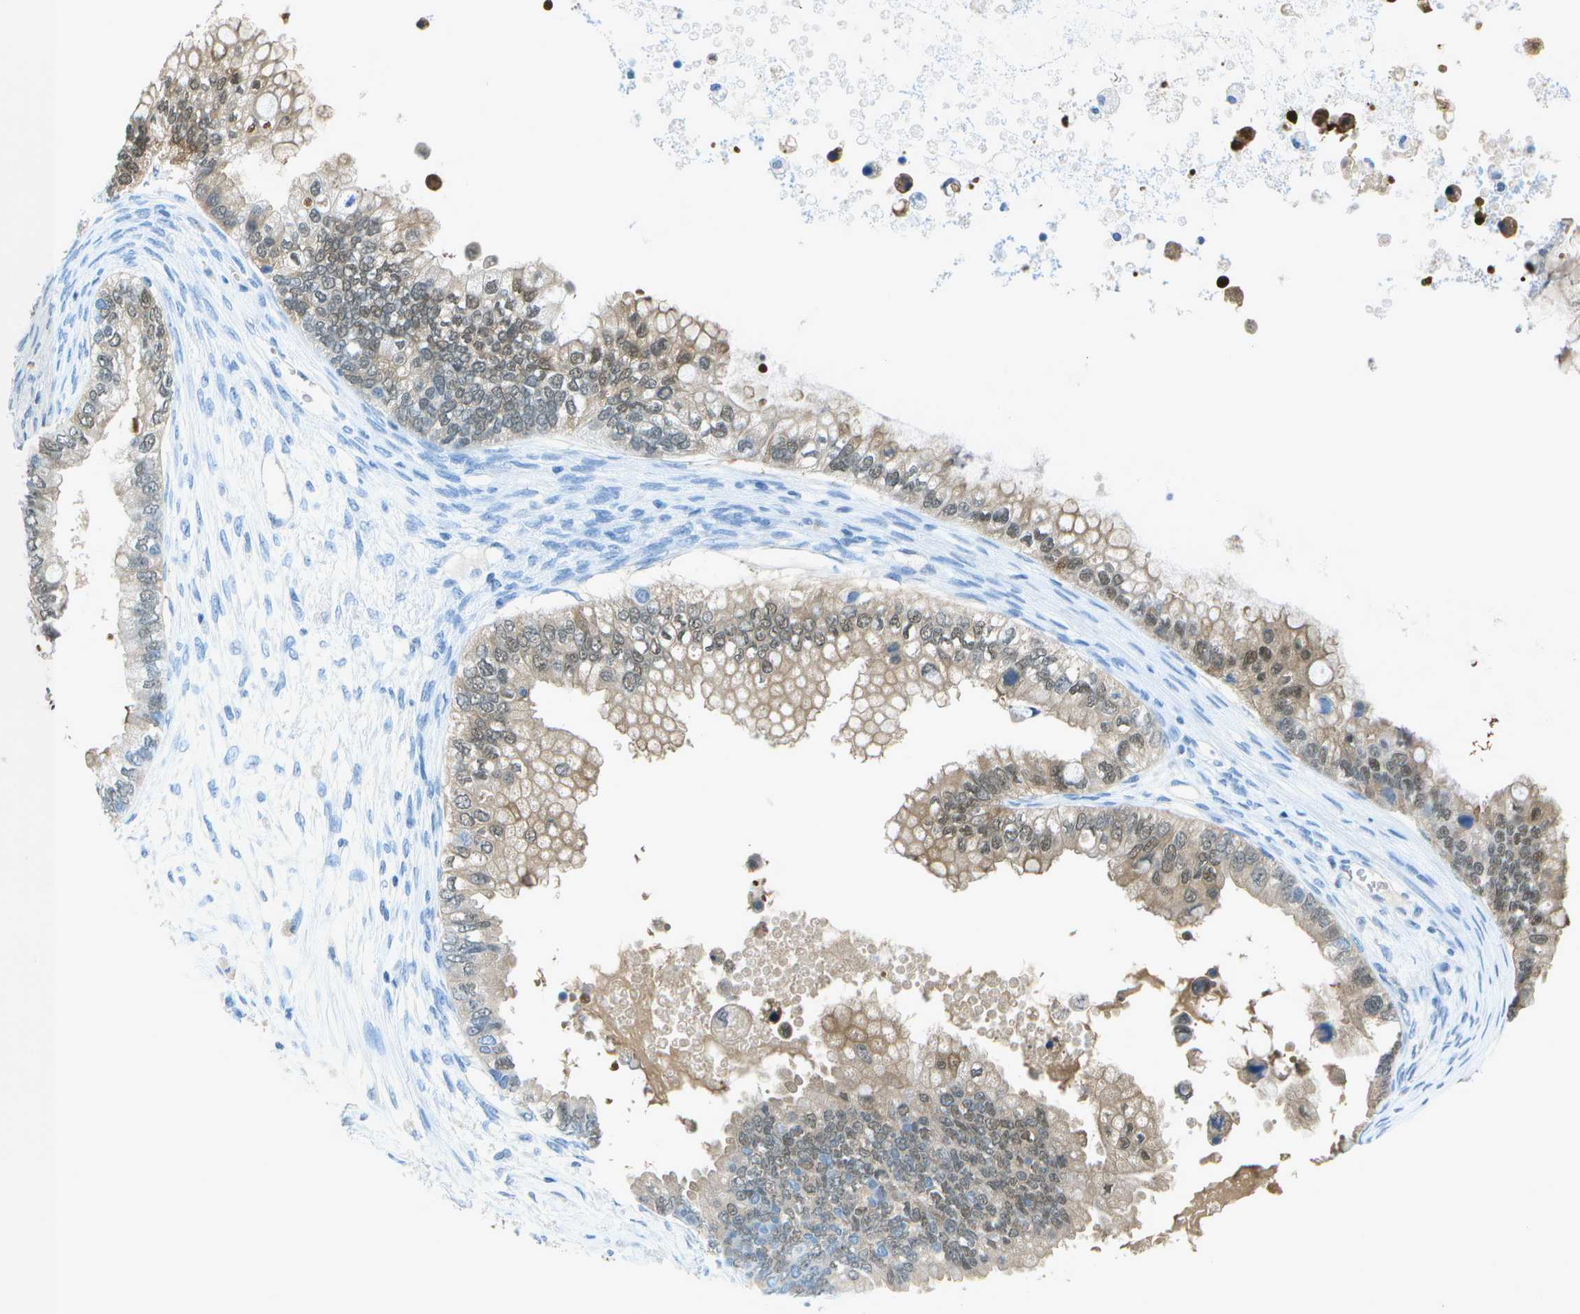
{"staining": {"intensity": "weak", "quantity": "25%-75%", "location": "cytoplasmic/membranous,nuclear"}, "tissue": "ovarian cancer", "cell_type": "Tumor cells", "image_type": "cancer", "snomed": [{"axis": "morphology", "description": "Cystadenocarcinoma, mucinous, NOS"}, {"axis": "topography", "description": "Ovary"}], "caption": "DAB (3,3'-diaminobenzidine) immunohistochemical staining of human ovarian cancer displays weak cytoplasmic/membranous and nuclear protein positivity in about 25%-75% of tumor cells.", "gene": "ASL", "patient": {"sex": "female", "age": 80}}